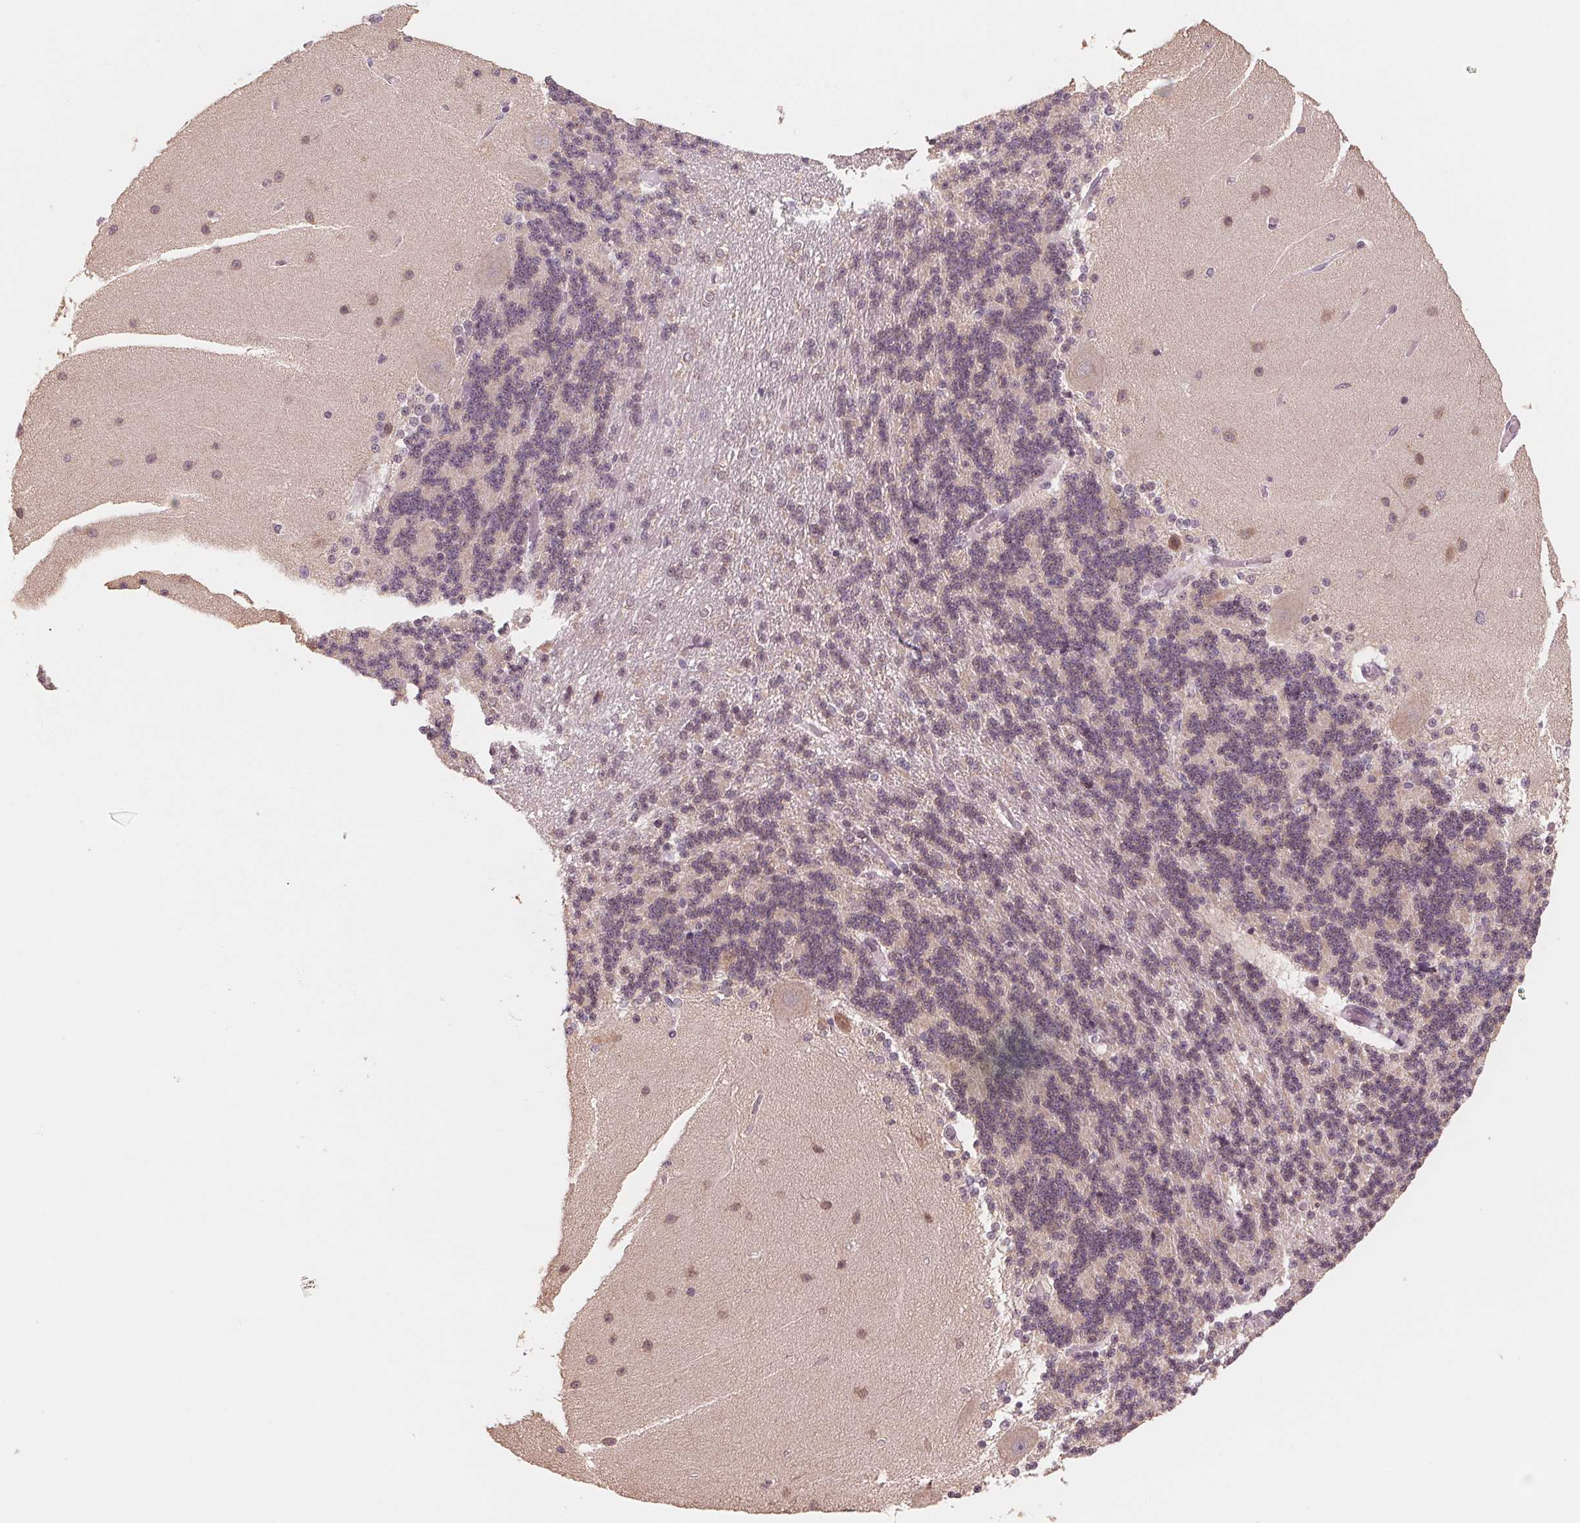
{"staining": {"intensity": "negative", "quantity": "none", "location": "none"}, "tissue": "cerebellum", "cell_type": "Cells in granular layer", "image_type": "normal", "snomed": [{"axis": "morphology", "description": "Normal tissue, NOS"}, {"axis": "topography", "description": "Cerebellum"}], "caption": "The micrograph exhibits no significant staining in cells in granular layer of cerebellum.", "gene": "GIGYF2", "patient": {"sex": "female", "age": 54}}